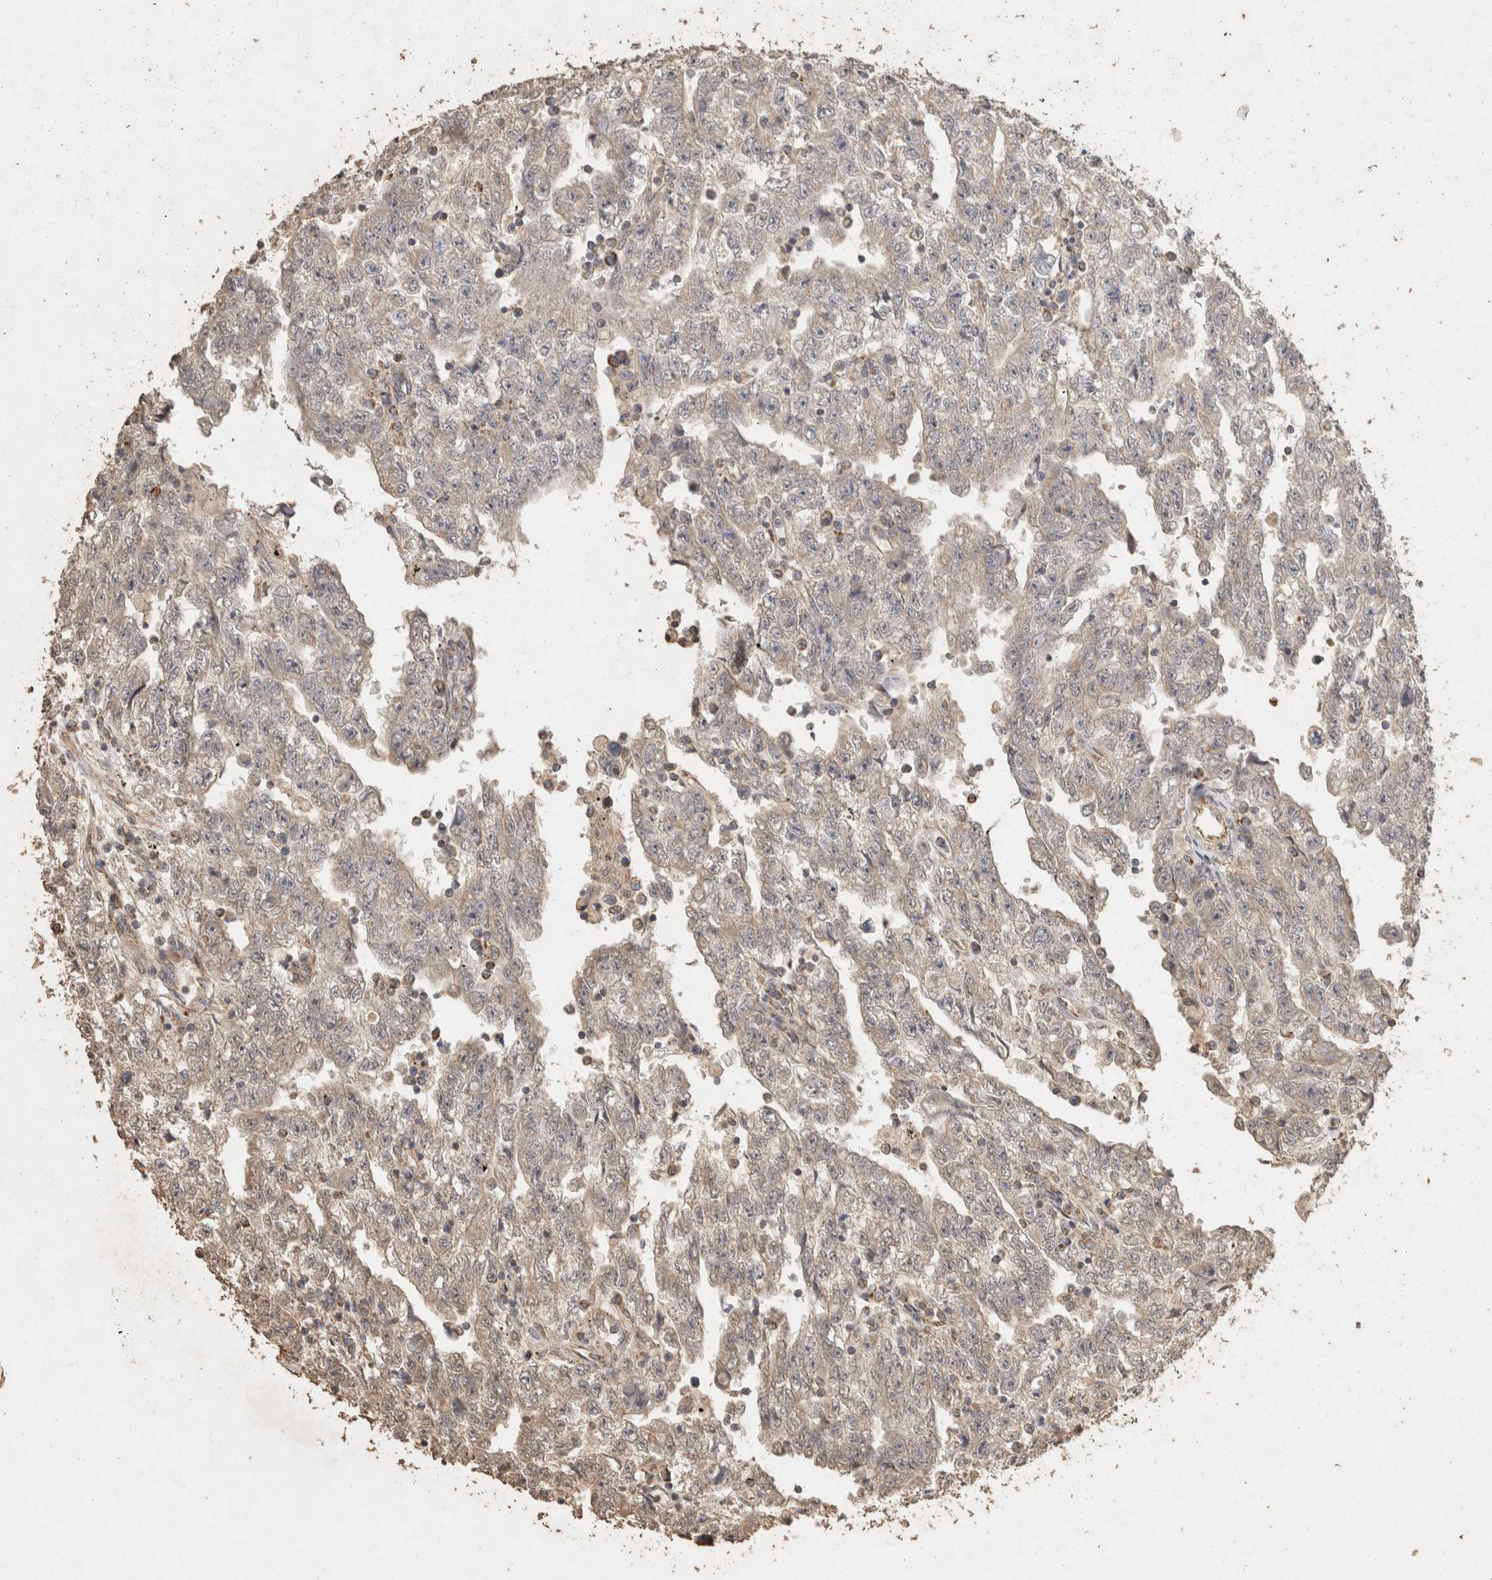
{"staining": {"intensity": "negative", "quantity": "none", "location": "none"}, "tissue": "testis cancer", "cell_type": "Tumor cells", "image_type": "cancer", "snomed": [{"axis": "morphology", "description": "Carcinoma, Embryonal, NOS"}, {"axis": "topography", "description": "Testis"}], "caption": "This is an immunohistochemistry (IHC) histopathology image of testis cancer. There is no staining in tumor cells.", "gene": "ACADM", "patient": {"sex": "male", "age": 25}}